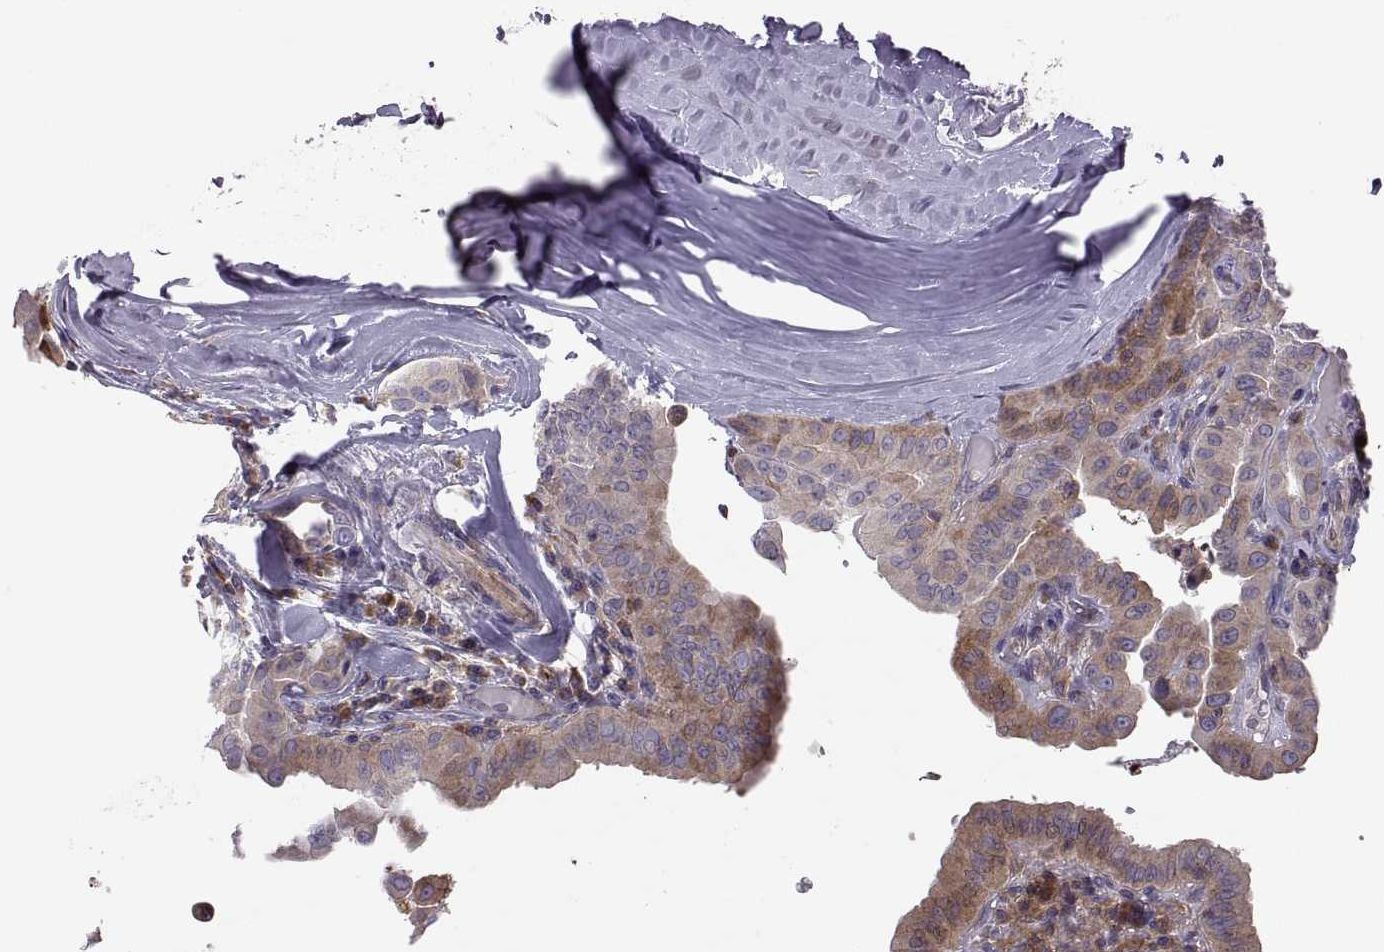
{"staining": {"intensity": "moderate", "quantity": "<25%", "location": "cytoplasmic/membranous"}, "tissue": "thyroid cancer", "cell_type": "Tumor cells", "image_type": "cancer", "snomed": [{"axis": "morphology", "description": "Papillary adenocarcinoma, NOS"}, {"axis": "topography", "description": "Thyroid gland"}], "caption": "Immunohistochemistry (IHC) of thyroid papillary adenocarcinoma shows low levels of moderate cytoplasmic/membranous positivity in approximately <25% of tumor cells.", "gene": "SPATA32", "patient": {"sex": "female", "age": 37}}